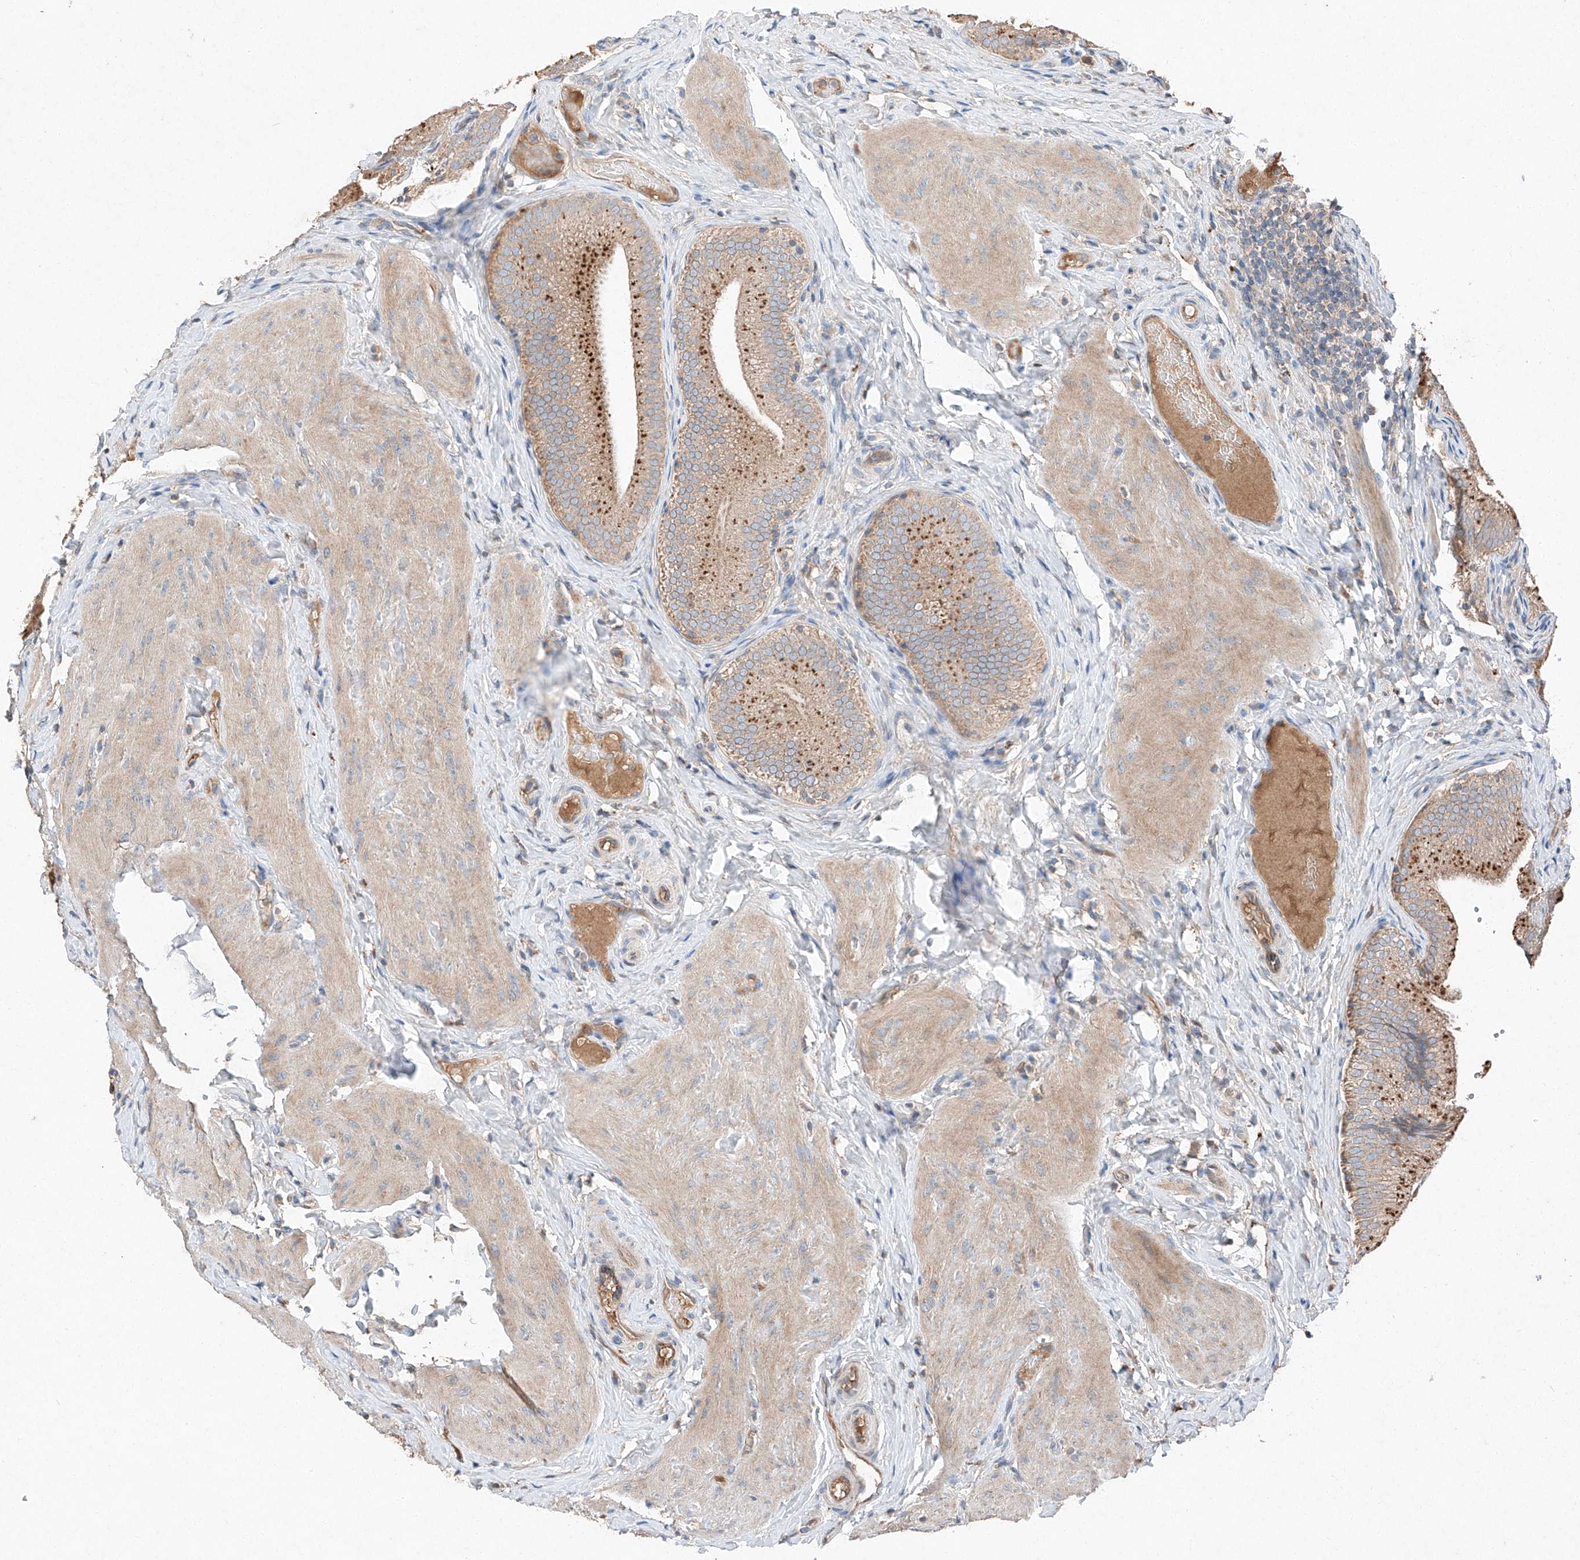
{"staining": {"intensity": "moderate", "quantity": ">75%", "location": "cytoplasmic/membranous"}, "tissue": "gallbladder", "cell_type": "Glandular cells", "image_type": "normal", "snomed": [{"axis": "morphology", "description": "Normal tissue, NOS"}, {"axis": "topography", "description": "Gallbladder"}], "caption": "Benign gallbladder was stained to show a protein in brown. There is medium levels of moderate cytoplasmic/membranous positivity in approximately >75% of glandular cells. The staining is performed using DAB (3,3'-diaminobenzidine) brown chromogen to label protein expression. The nuclei are counter-stained blue using hematoxylin.", "gene": "RUSC1", "patient": {"sex": "female", "age": 30}}